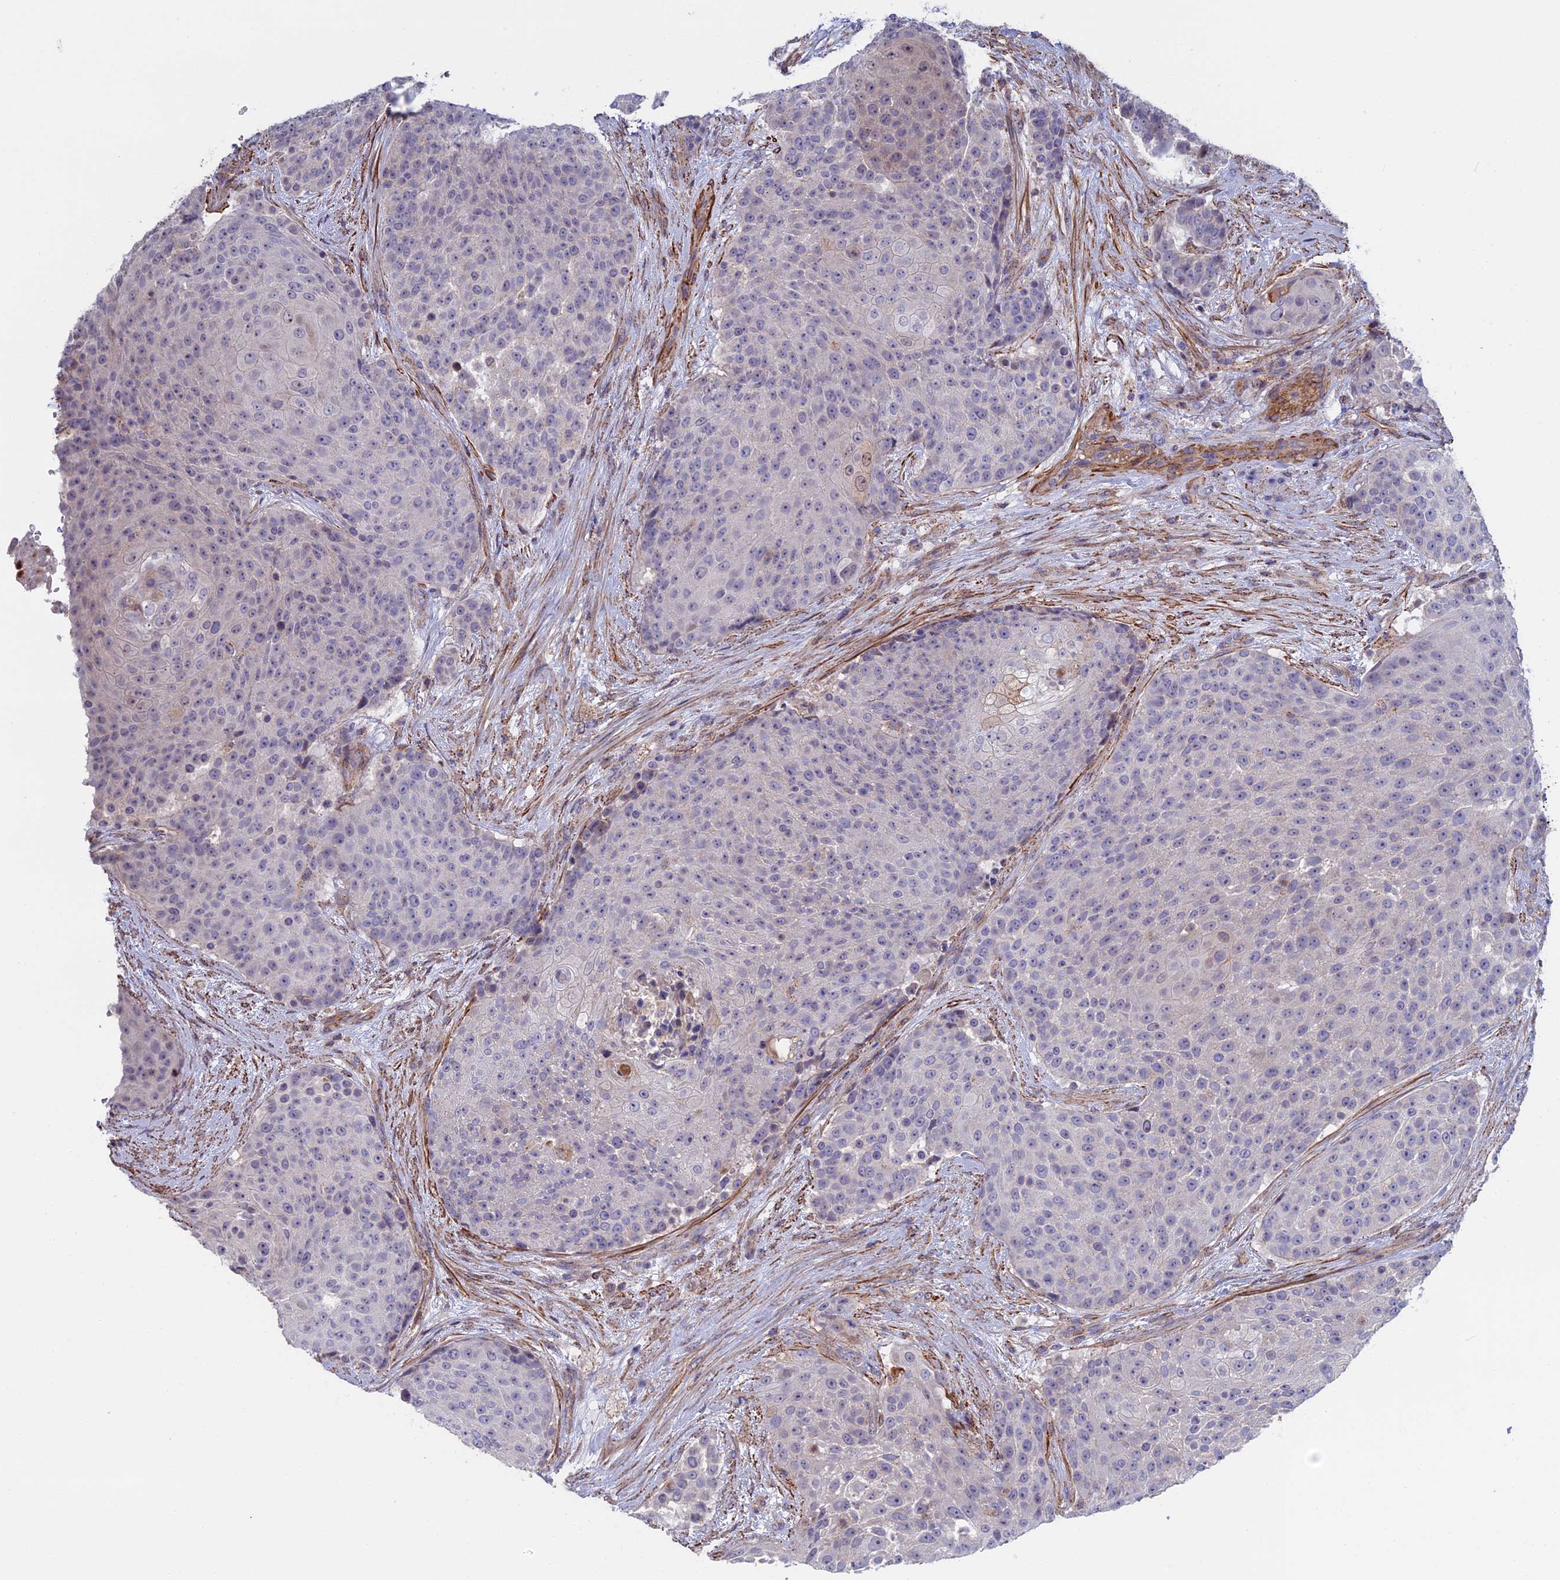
{"staining": {"intensity": "negative", "quantity": "none", "location": "none"}, "tissue": "urothelial cancer", "cell_type": "Tumor cells", "image_type": "cancer", "snomed": [{"axis": "morphology", "description": "Urothelial carcinoma, High grade"}, {"axis": "topography", "description": "Urinary bladder"}], "caption": "Immunohistochemical staining of urothelial cancer displays no significant expression in tumor cells.", "gene": "LYPD5", "patient": {"sex": "female", "age": 63}}